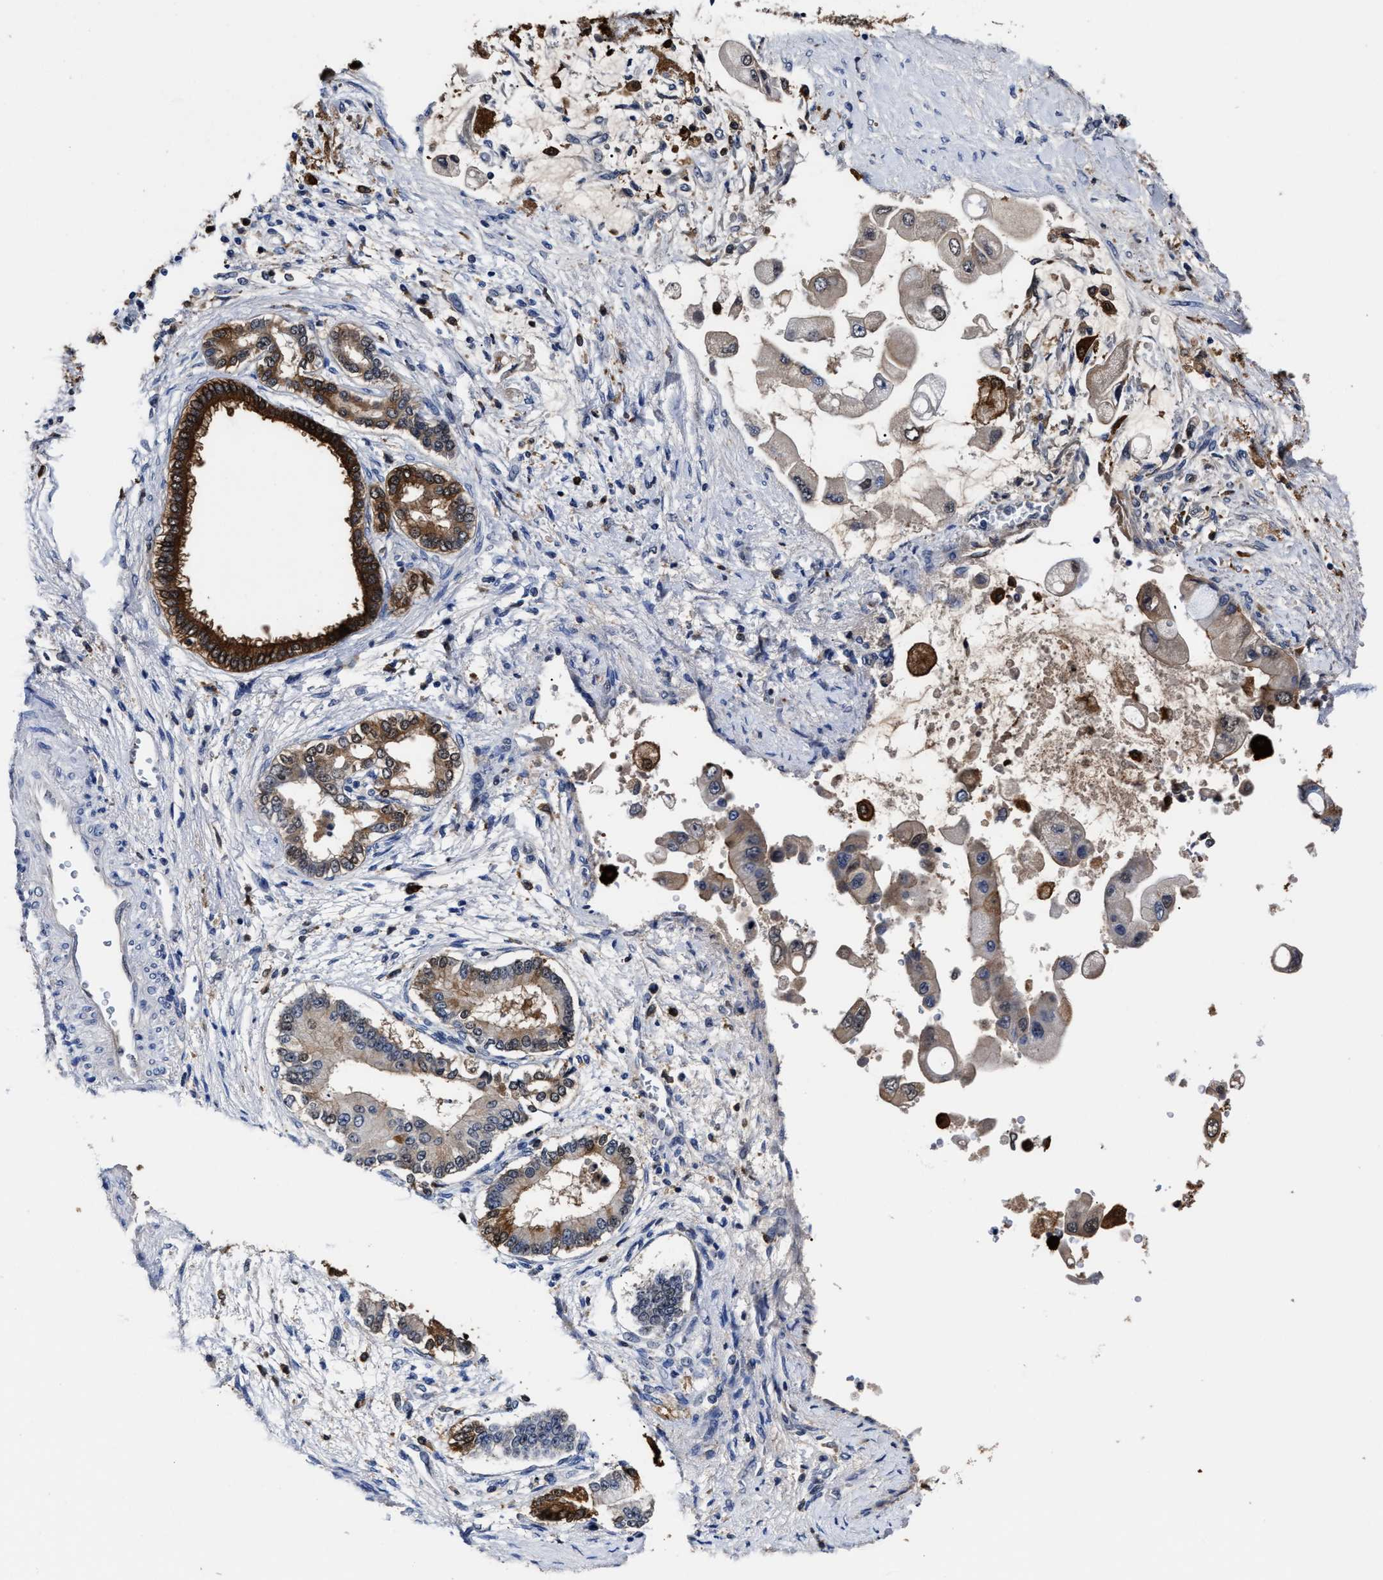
{"staining": {"intensity": "weak", "quantity": "25%-75%", "location": "cytoplasmic/membranous"}, "tissue": "liver cancer", "cell_type": "Tumor cells", "image_type": "cancer", "snomed": [{"axis": "morphology", "description": "Cholangiocarcinoma"}, {"axis": "topography", "description": "Liver"}], "caption": "Immunohistochemical staining of cholangiocarcinoma (liver) exhibits low levels of weak cytoplasmic/membranous staining in about 25%-75% of tumor cells.", "gene": "PRPF4B", "patient": {"sex": "male", "age": 50}}